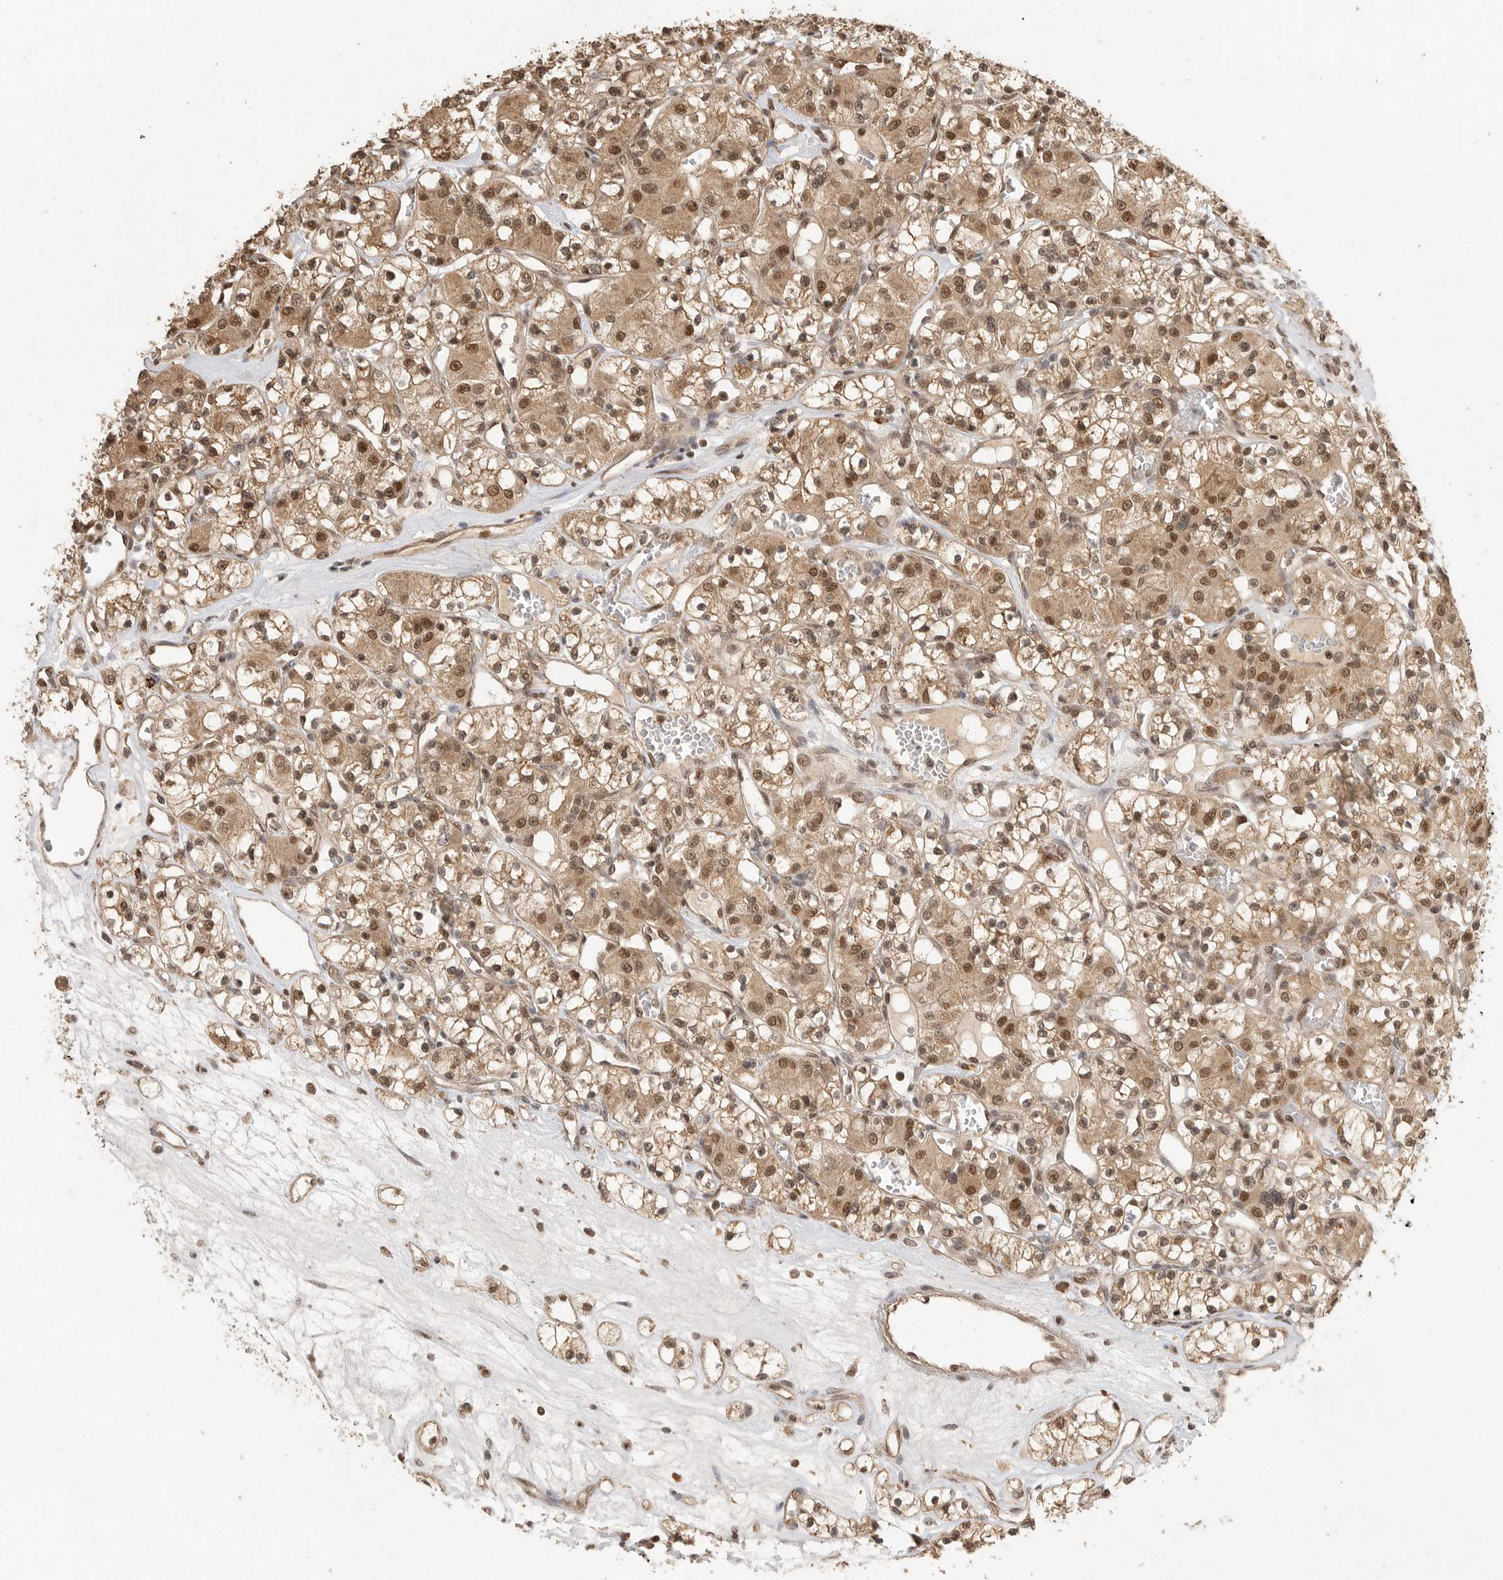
{"staining": {"intensity": "moderate", "quantity": ">75%", "location": "cytoplasmic/membranous,nuclear"}, "tissue": "renal cancer", "cell_type": "Tumor cells", "image_type": "cancer", "snomed": [{"axis": "morphology", "description": "Adenocarcinoma, NOS"}, {"axis": "topography", "description": "Kidney"}], "caption": "Human renal adenocarcinoma stained with a brown dye shows moderate cytoplasmic/membranous and nuclear positive positivity in about >75% of tumor cells.", "gene": "DFFA", "patient": {"sex": "female", "age": 59}}